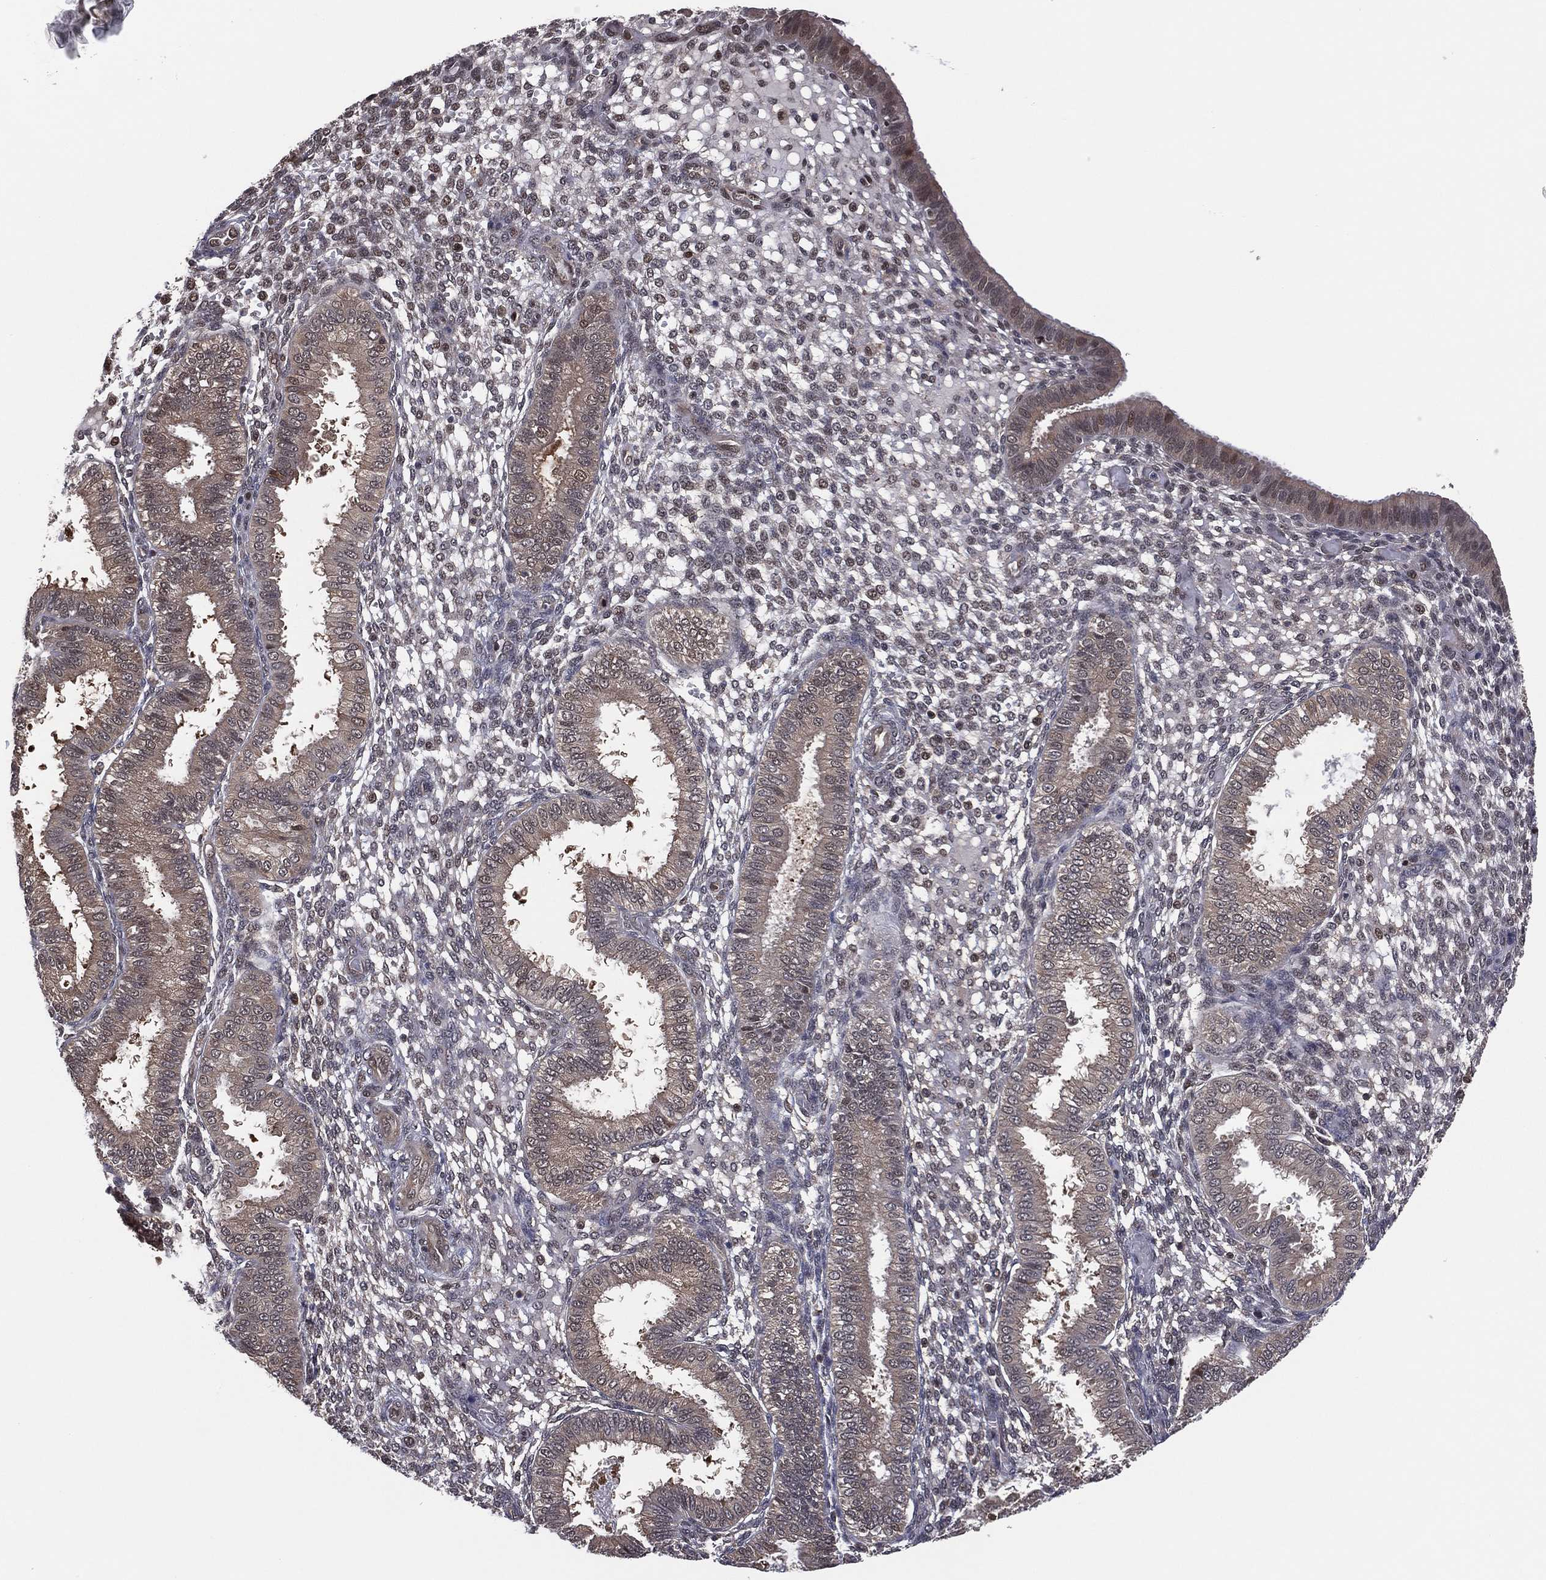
{"staining": {"intensity": "negative", "quantity": "none", "location": "none"}, "tissue": "endometrium", "cell_type": "Cells in endometrial stroma", "image_type": "normal", "snomed": [{"axis": "morphology", "description": "Normal tissue, NOS"}, {"axis": "topography", "description": "Endometrium"}], "caption": "Protein analysis of benign endometrium displays no significant expression in cells in endometrial stroma. (Brightfield microscopy of DAB IHC at high magnification).", "gene": "ICOSLG", "patient": {"sex": "female", "age": 43}}